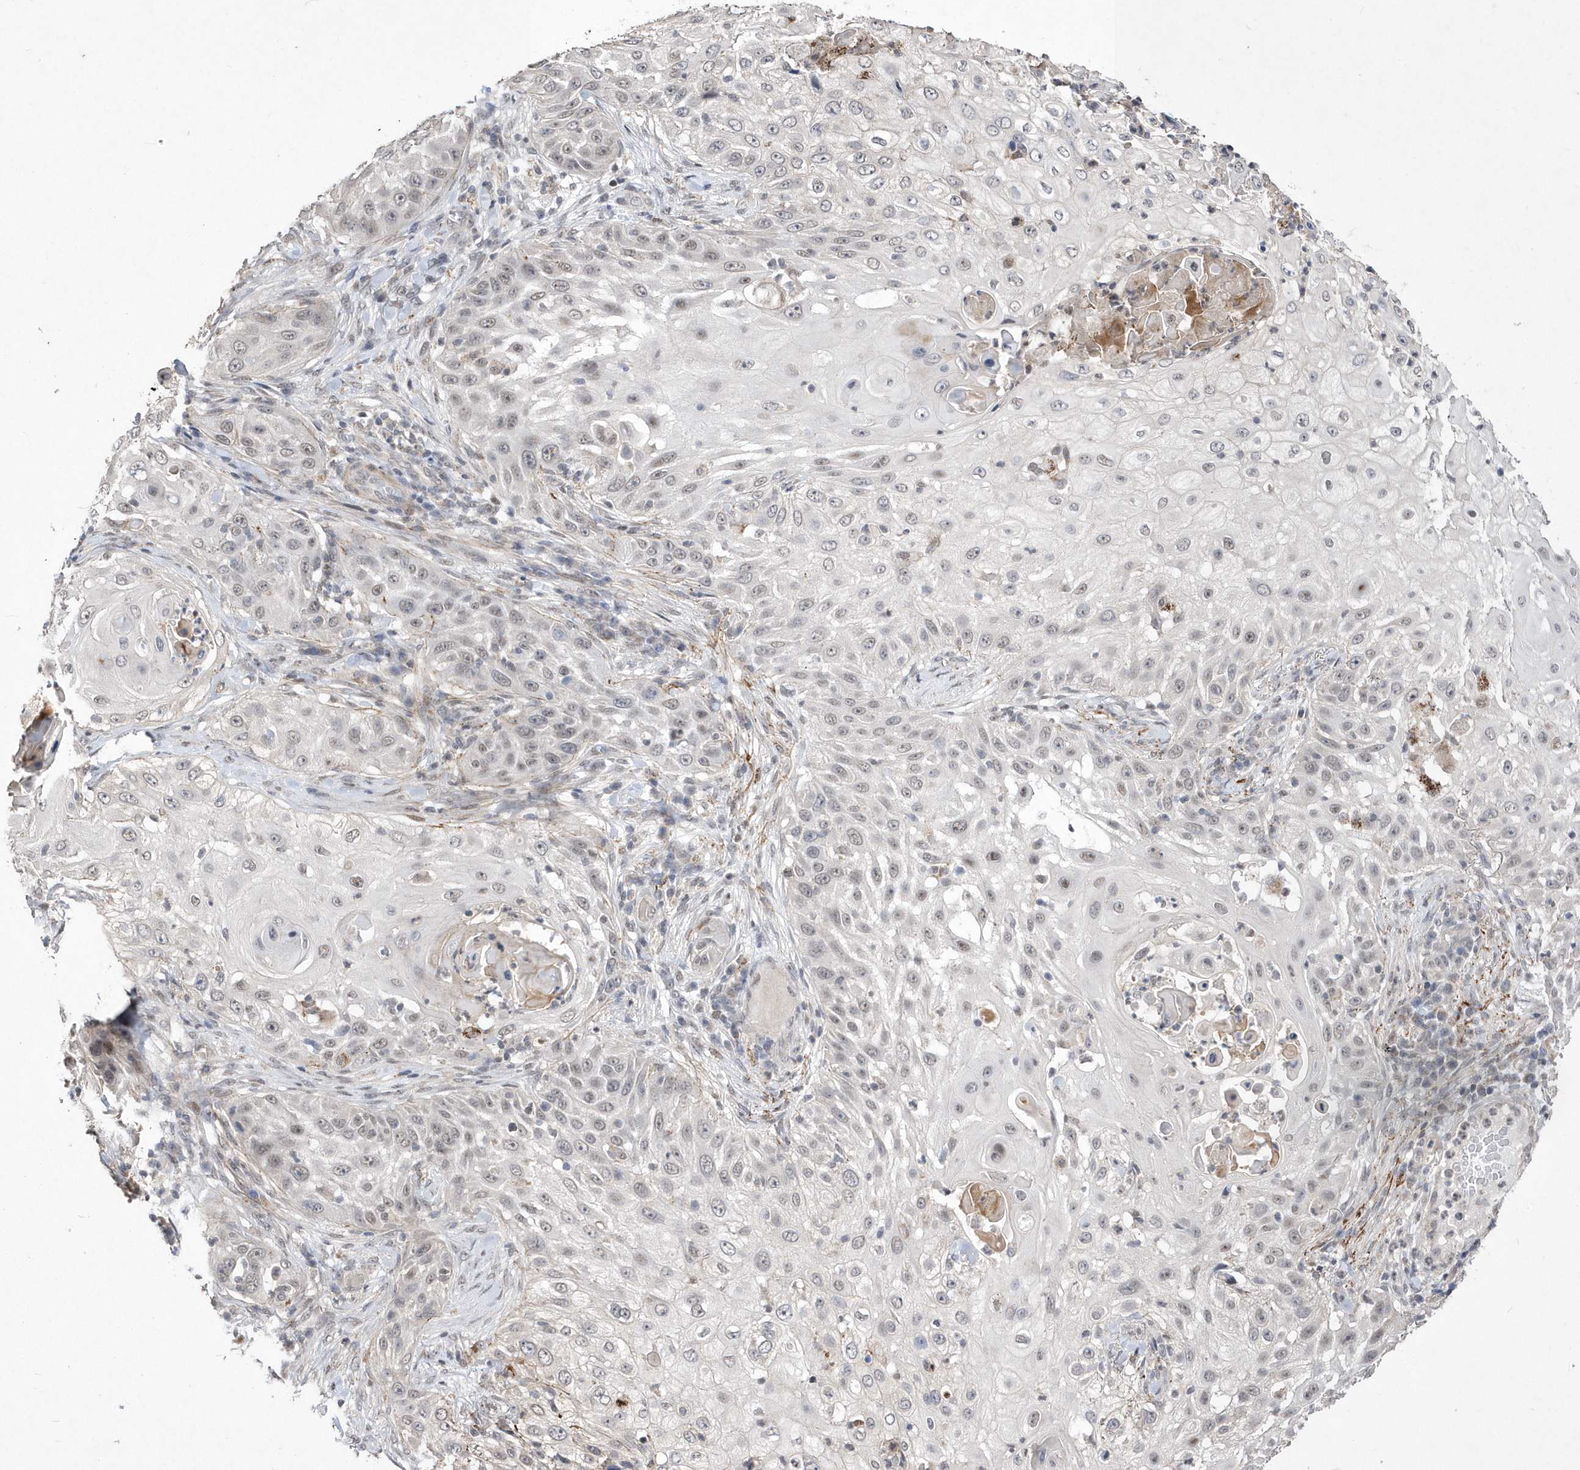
{"staining": {"intensity": "weak", "quantity": "25%-75%", "location": "nuclear"}, "tissue": "skin cancer", "cell_type": "Tumor cells", "image_type": "cancer", "snomed": [{"axis": "morphology", "description": "Squamous cell carcinoma, NOS"}, {"axis": "topography", "description": "Skin"}], "caption": "This is a histology image of IHC staining of skin squamous cell carcinoma, which shows weak positivity in the nuclear of tumor cells.", "gene": "BOD1L1", "patient": {"sex": "female", "age": 44}}